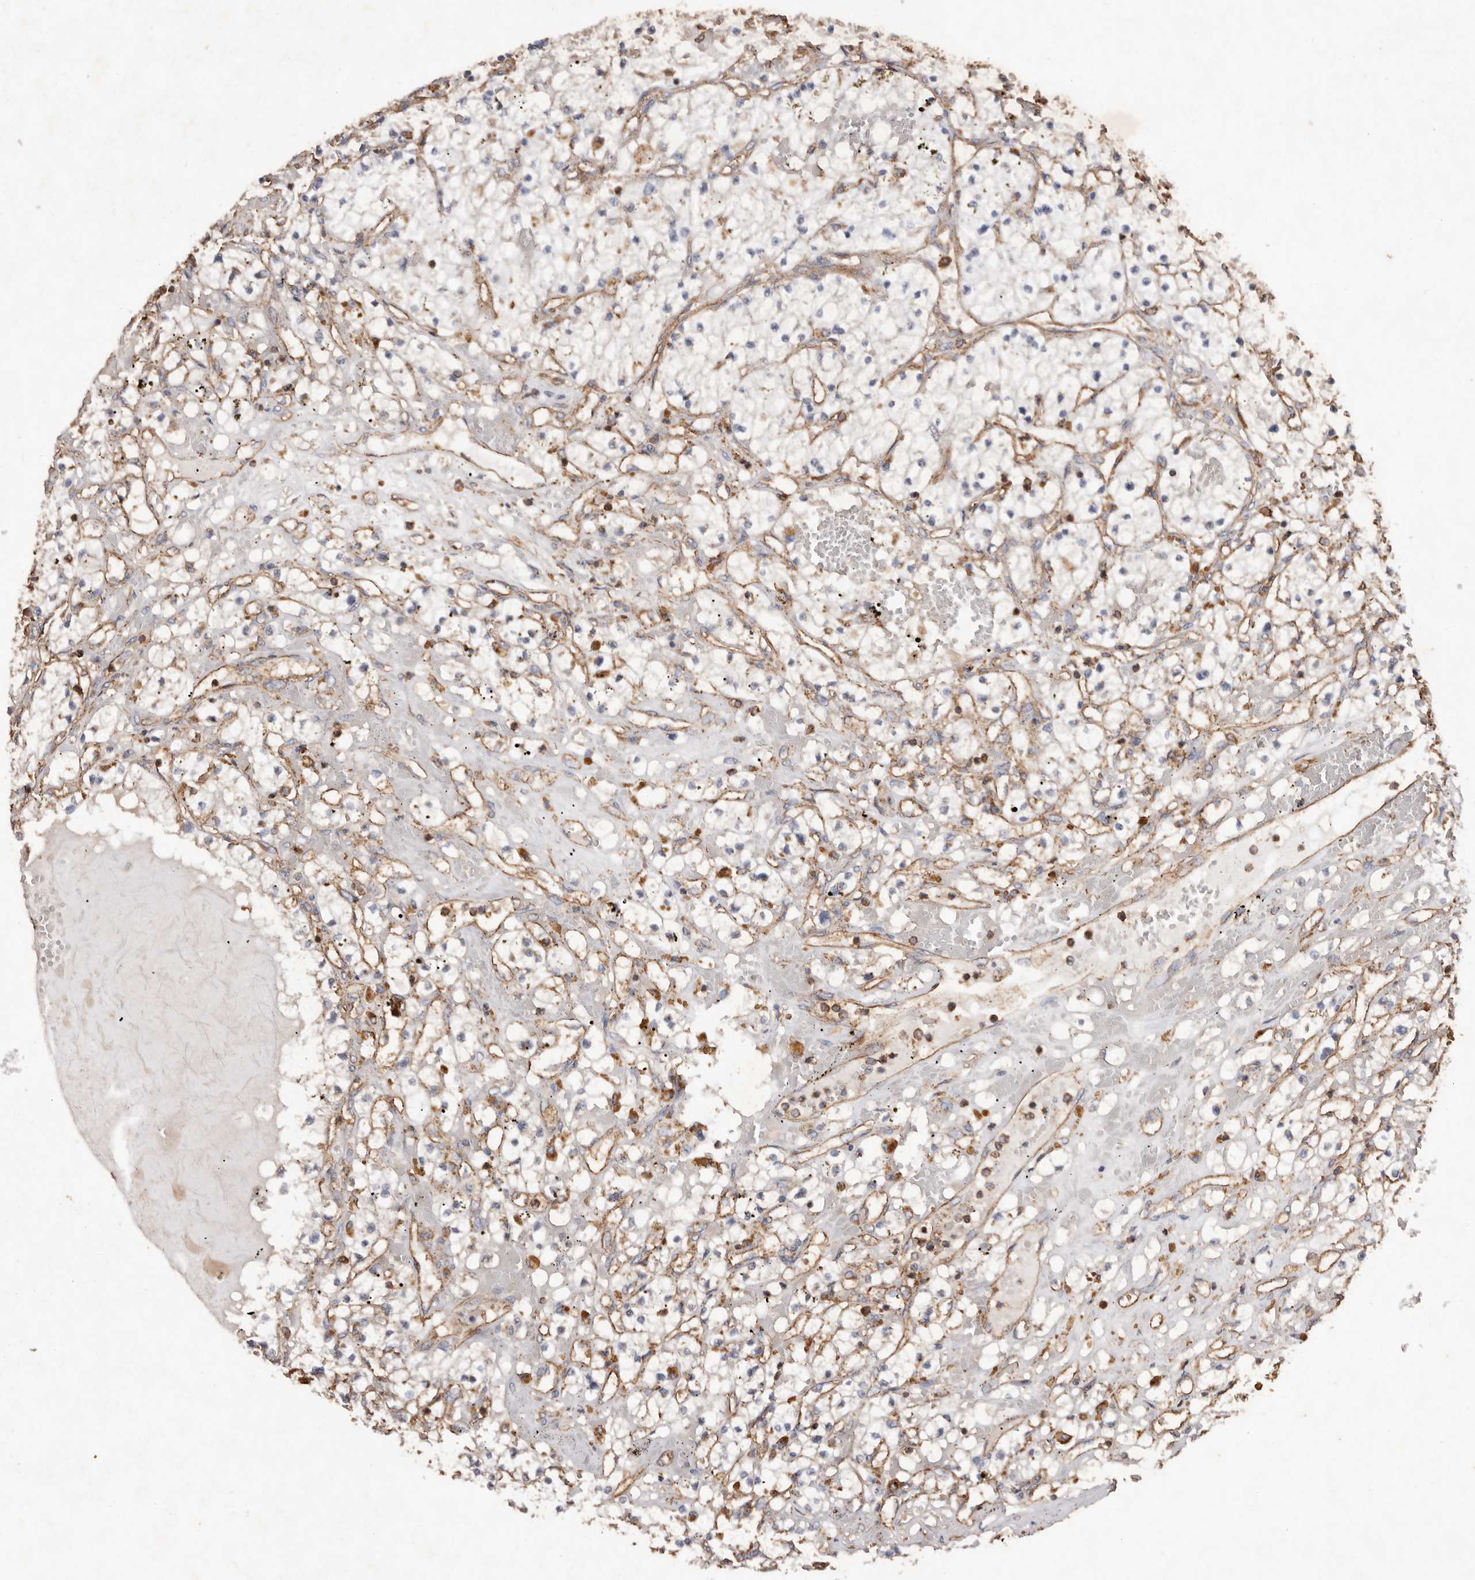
{"staining": {"intensity": "moderate", "quantity": "25%-75%", "location": "cytoplasmic/membranous"}, "tissue": "renal cancer", "cell_type": "Tumor cells", "image_type": "cancer", "snomed": [{"axis": "morphology", "description": "Normal tissue, NOS"}, {"axis": "morphology", "description": "Adenocarcinoma, NOS"}, {"axis": "topography", "description": "Kidney"}], "caption": "Renal cancer stained for a protein shows moderate cytoplasmic/membranous positivity in tumor cells.", "gene": "COQ8B", "patient": {"sex": "male", "age": 68}}